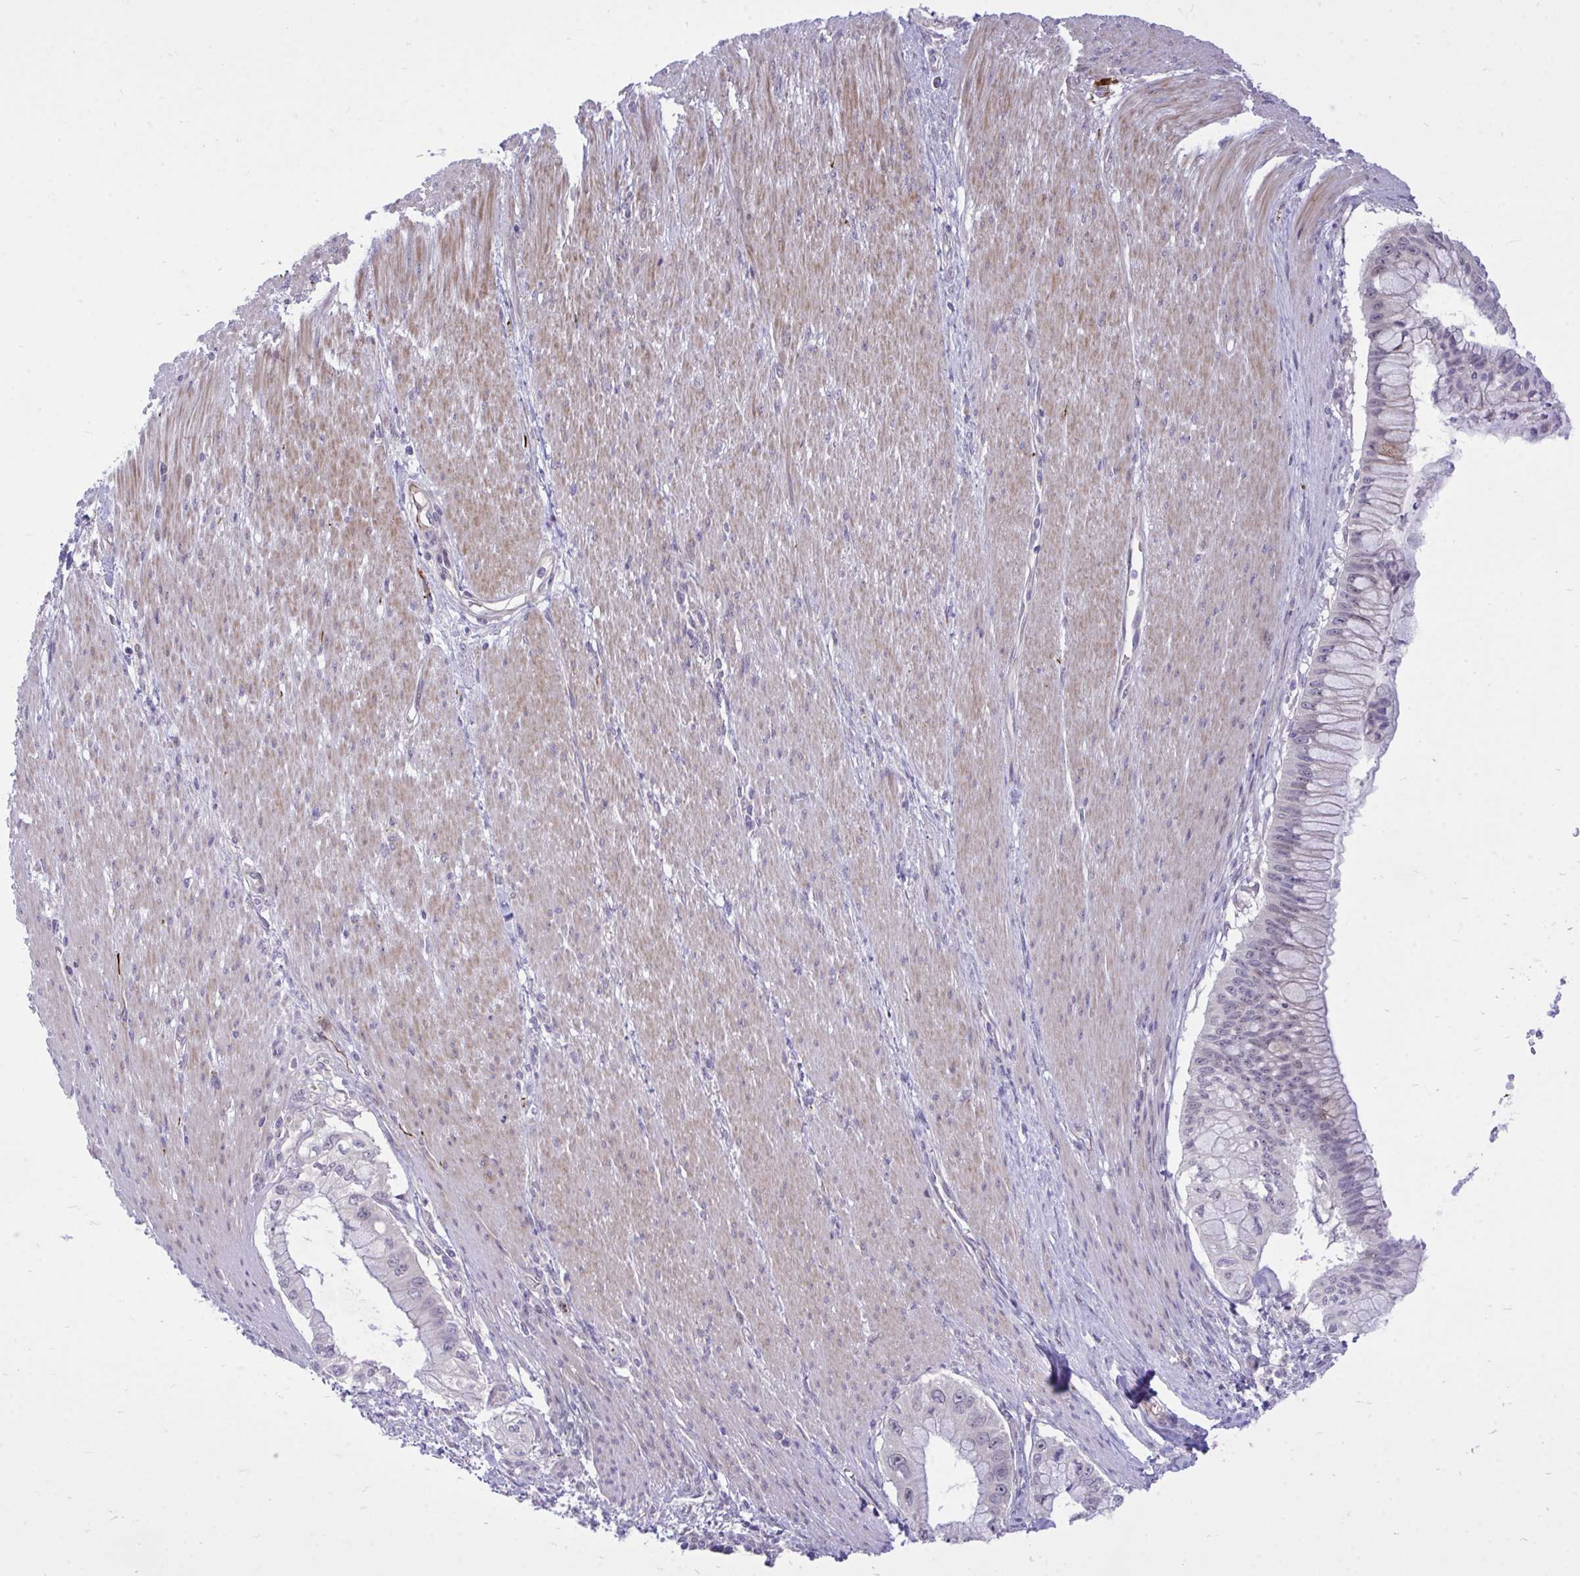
{"staining": {"intensity": "negative", "quantity": "none", "location": "none"}, "tissue": "pancreatic cancer", "cell_type": "Tumor cells", "image_type": "cancer", "snomed": [{"axis": "morphology", "description": "Adenocarcinoma, NOS"}, {"axis": "topography", "description": "Pancreas"}], "caption": "This is a photomicrograph of immunohistochemistry staining of pancreatic cancer, which shows no positivity in tumor cells.", "gene": "HMBOX1", "patient": {"sex": "male", "age": 48}}